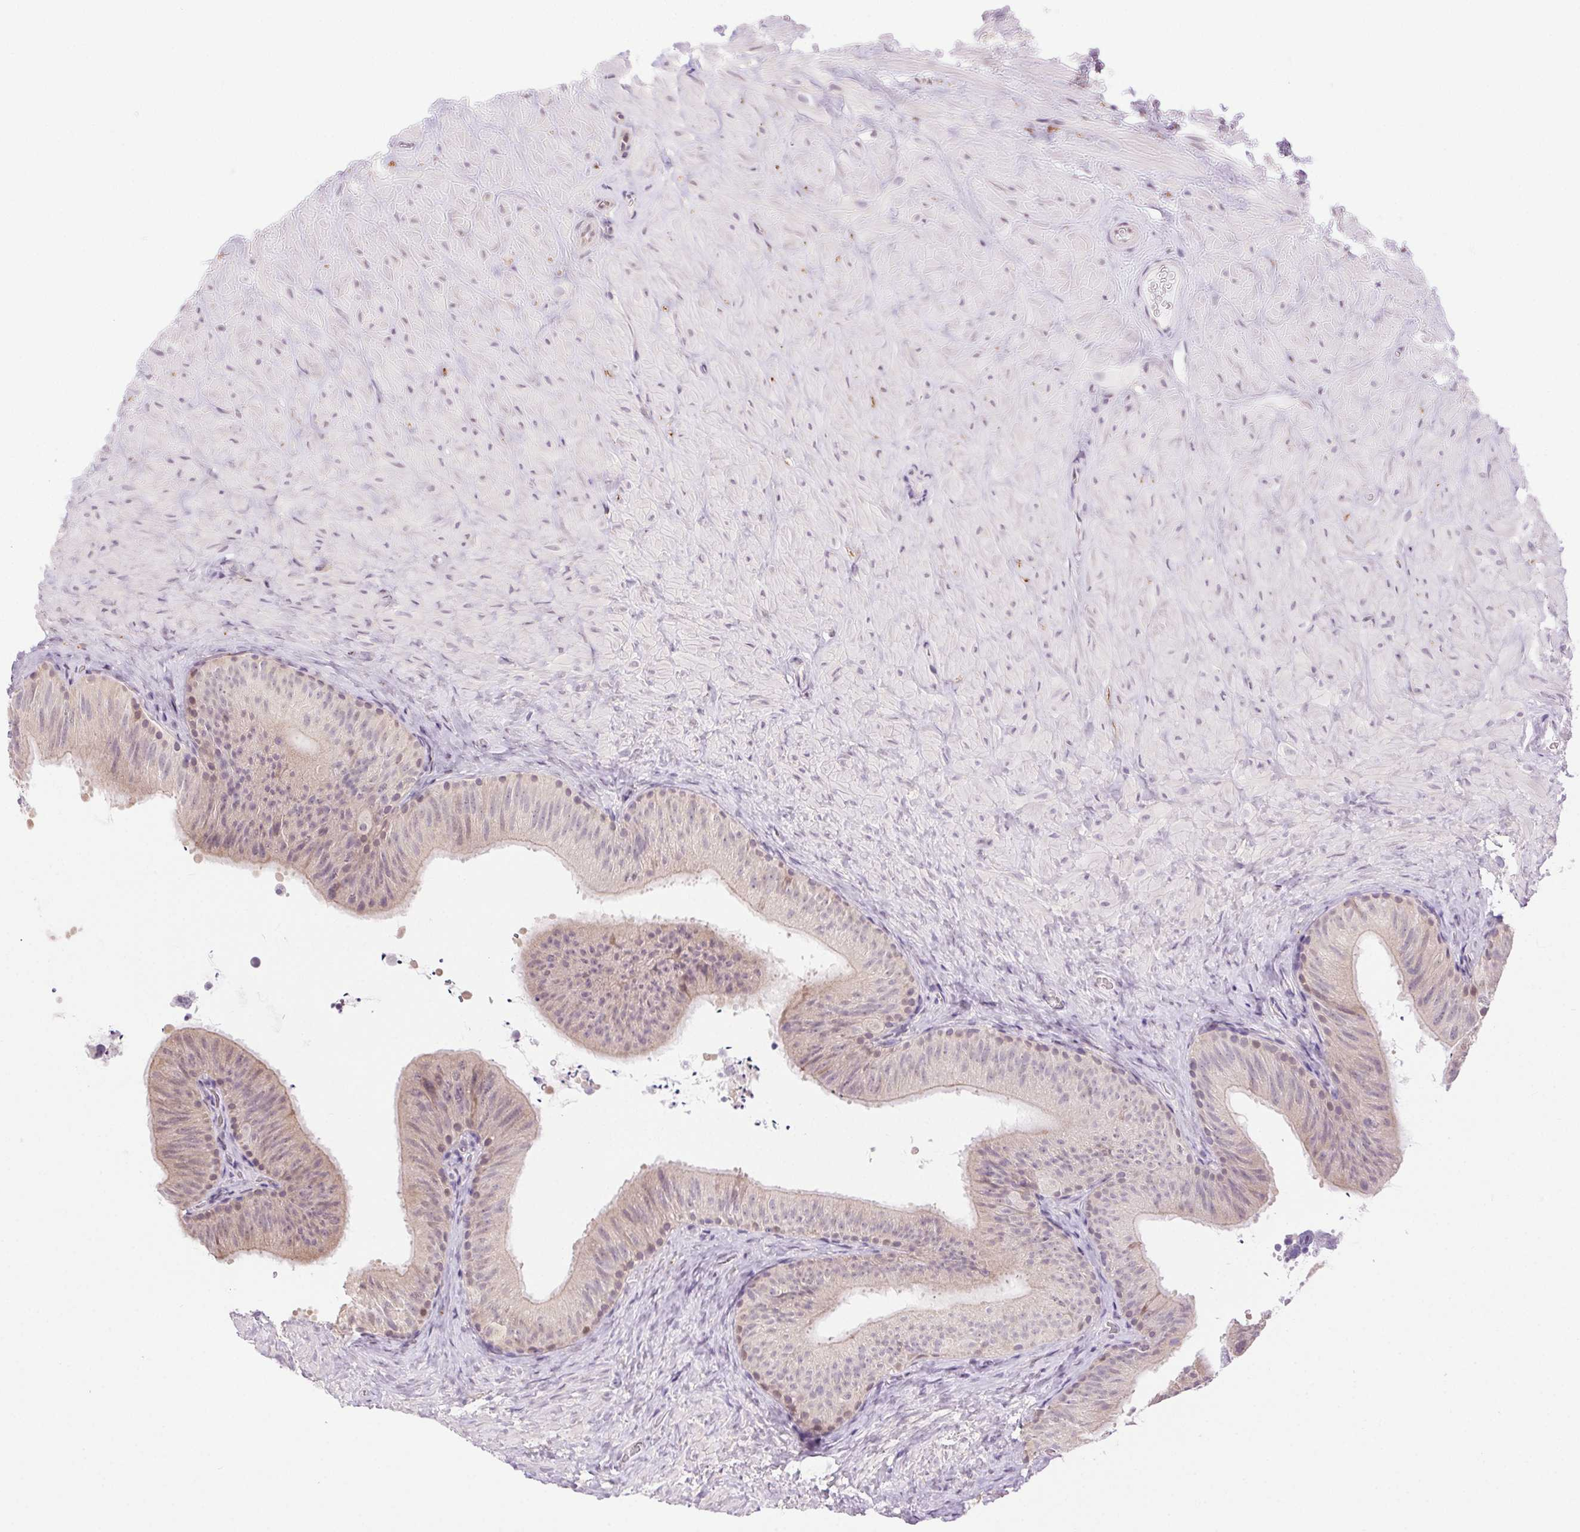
{"staining": {"intensity": "weak", "quantity": "<25%", "location": "nuclear"}, "tissue": "epididymis", "cell_type": "Glandular cells", "image_type": "normal", "snomed": [{"axis": "morphology", "description": "Normal tissue, NOS"}, {"axis": "topography", "description": "Epididymis, spermatic cord, NOS"}, {"axis": "topography", "description": "Epididymis"}], "caption": "Photomicrograph shows no significant protein staining in glandular cells of normal epididymis.", "gene": "SYT11", "patient": {"sex": "male", "age": 31}}